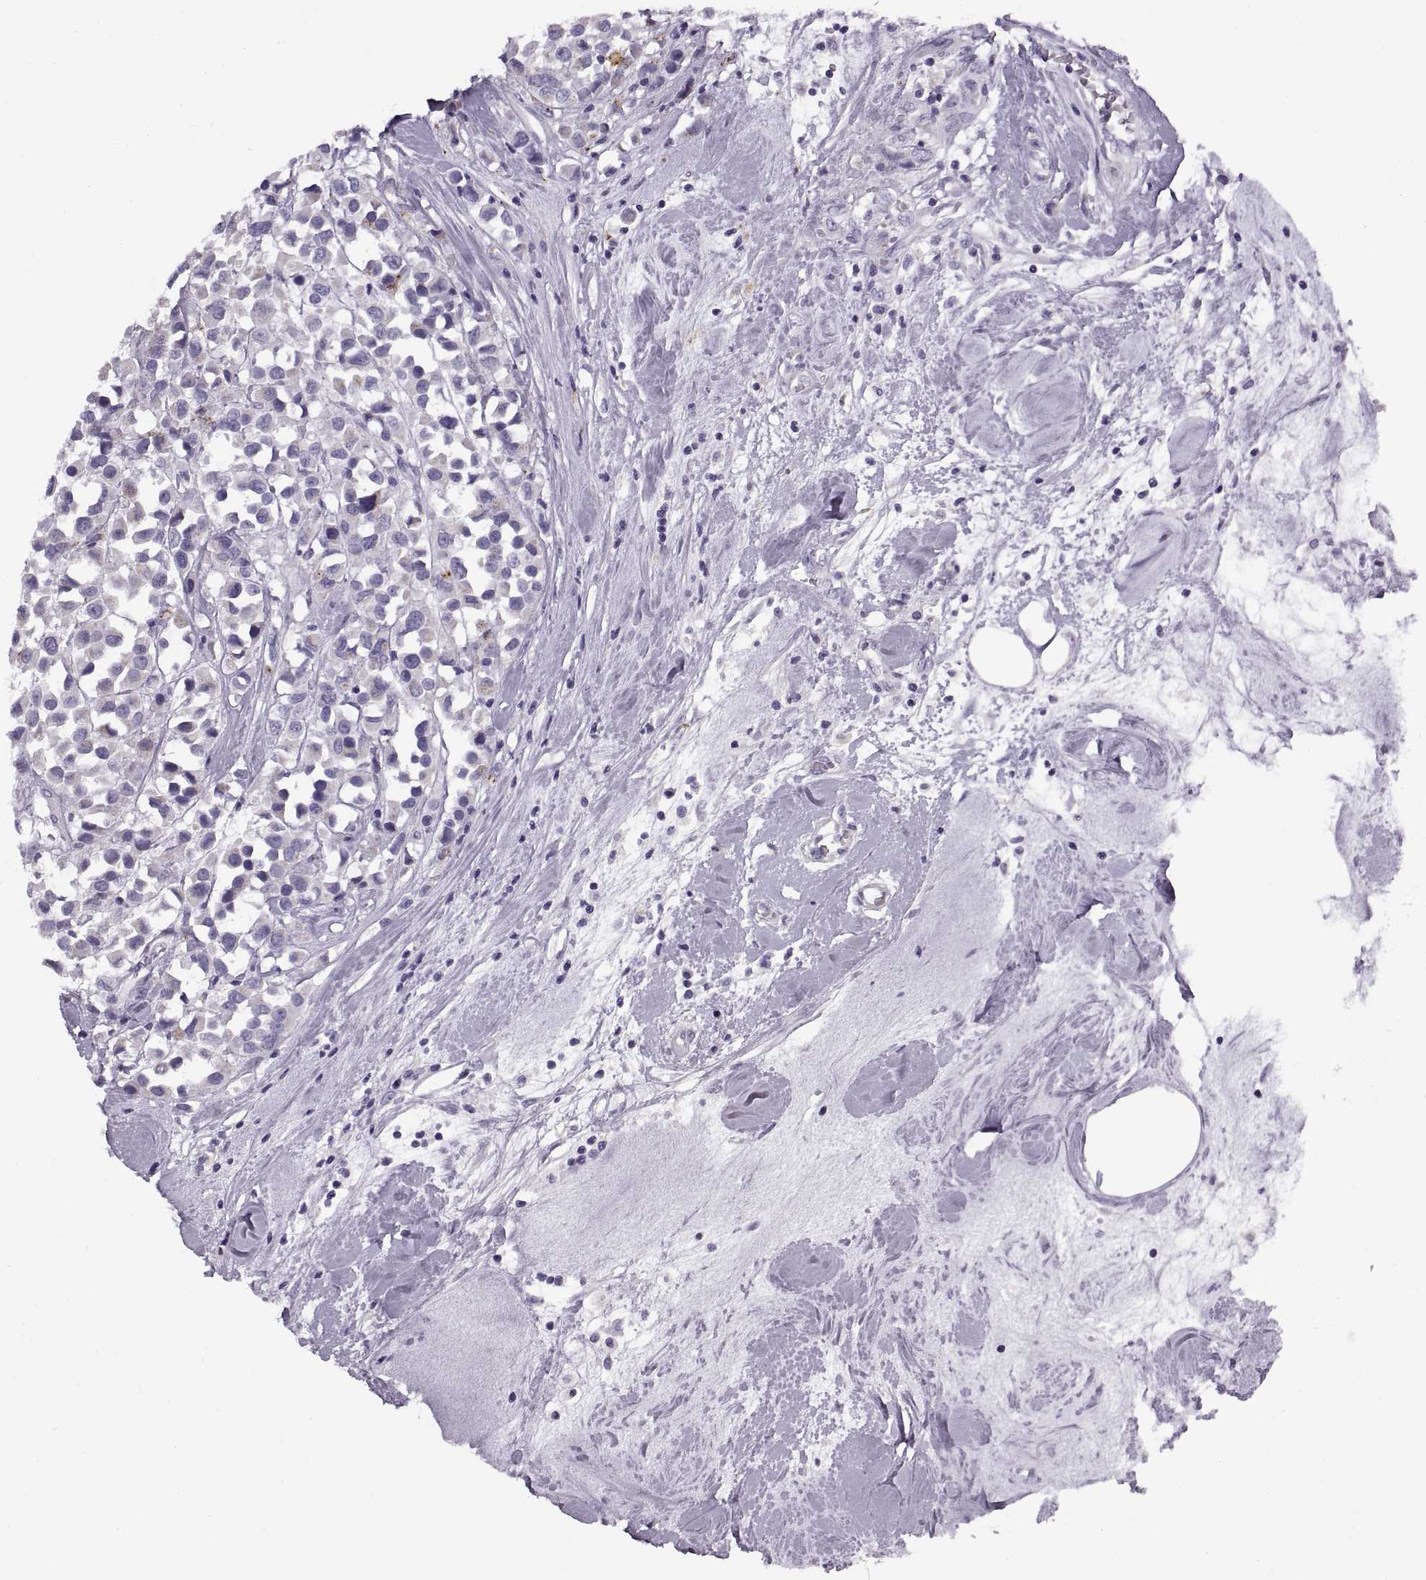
{"staining": {"intensity": "negative", "quantity": "none", "location": "none"}, "tissue": "breast cancer", "cell_type": "Tumor cells", "image_type": "cancer", "snomed": [{"axis": "morphology", "description": "Duct carcinoma"}, {"axis": "topography", "description": "Breast"}], "caption": "Protein analysis of infiltrating ductal carcinoma (breast) shows no significant expression in tumor cells. (IHC, brightfield microscopy, high magnification).", "gene": "CALCR", "patient": {"sex": "female", "age": 61}}